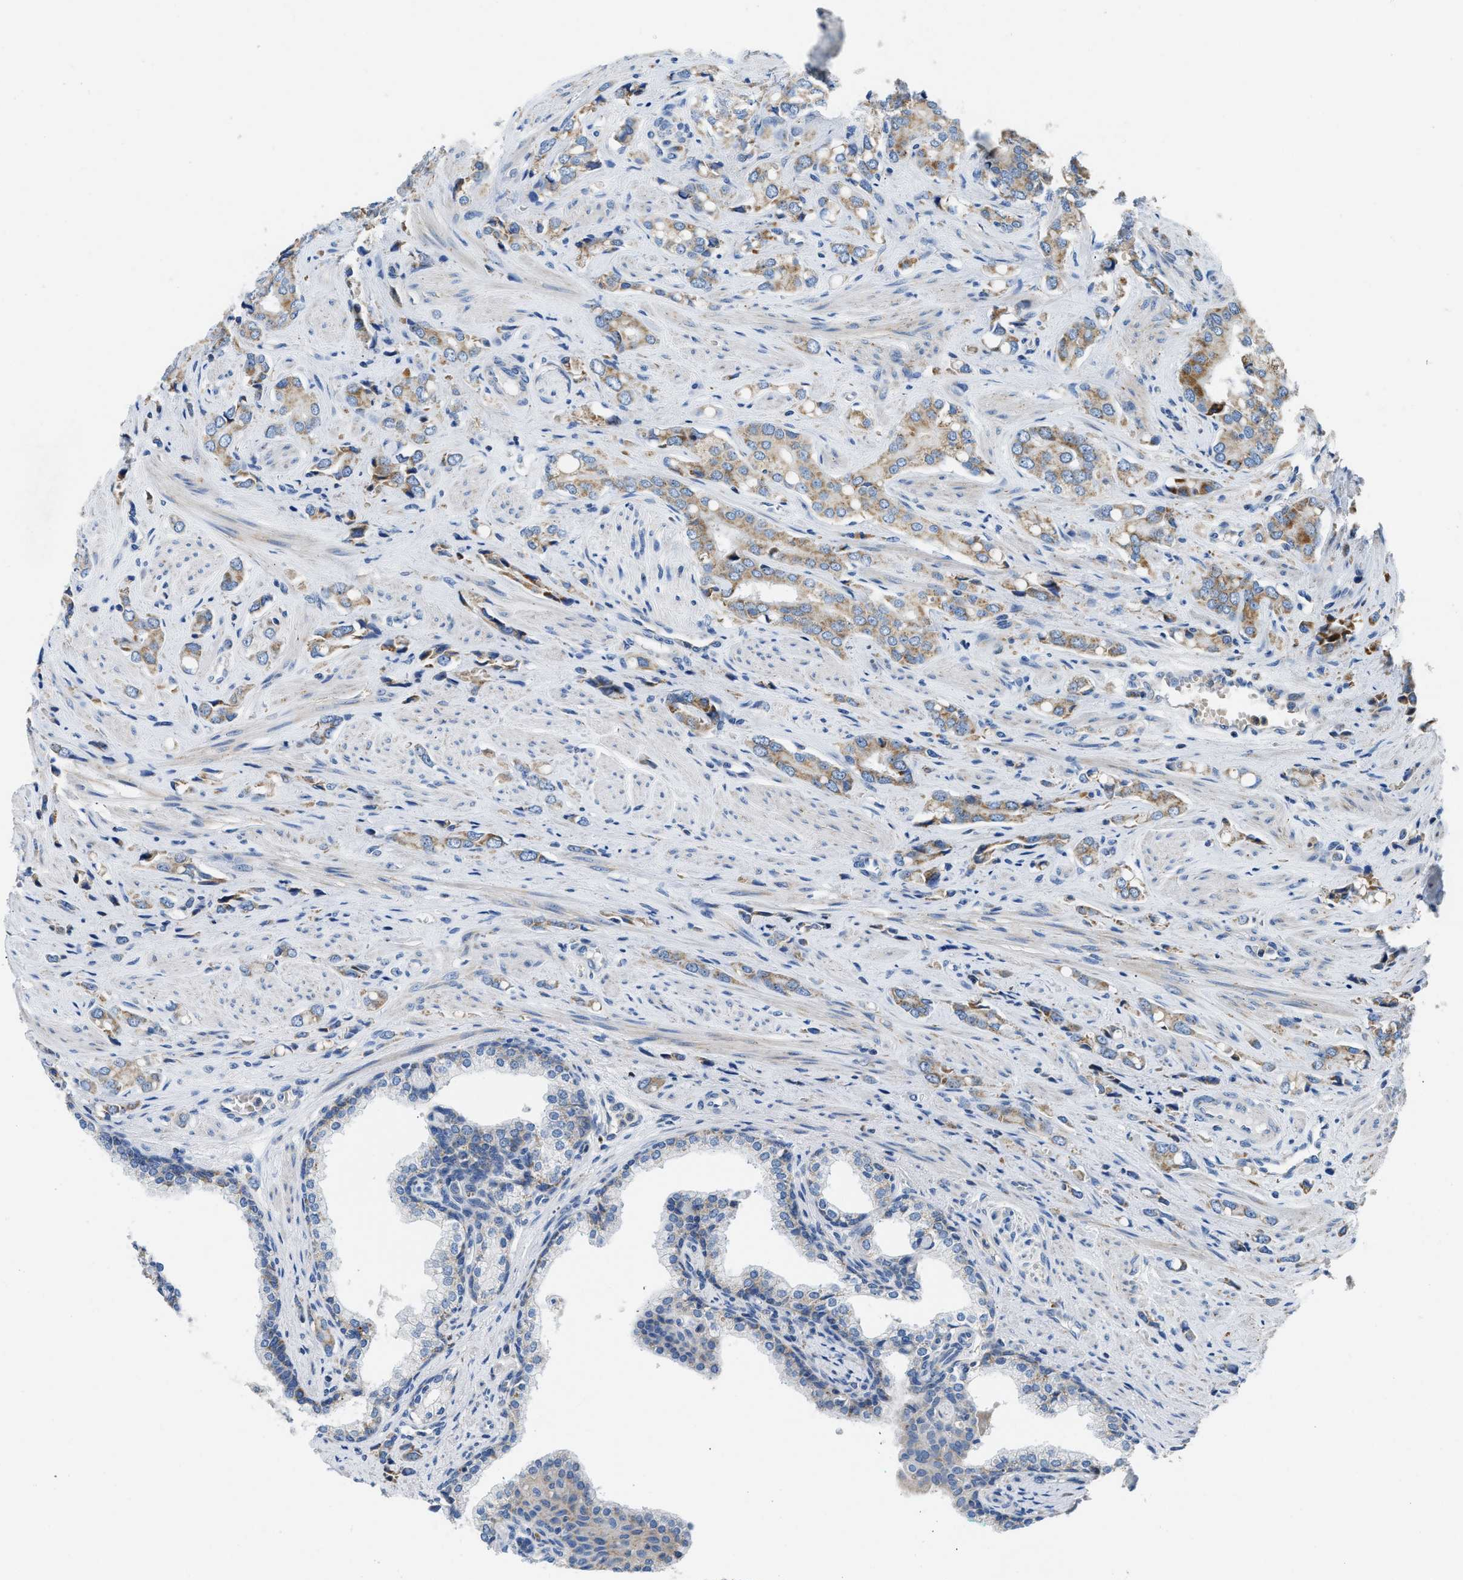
{"staining": {"intensity": "weak", "quantity": "<25%", "location": "cytoplasmic/membranous"}, "tissue": "prostate cancer", "cell_type": "Tumor cells", "image_type": "cancer", "snomed": [{"axis": "morphology", "description": "Adenocarcinoma, High grade"}, {"axis": "topography", "description": "Prostate"}], "caption": "Immunohistochemistry micrograph of neoplastic tissue: prostate cancer stained with DAB displays no significant protein positivity in tumor cells.", "gene": "SLC25A13", "patient": {"sex": "male", "age": 52}}